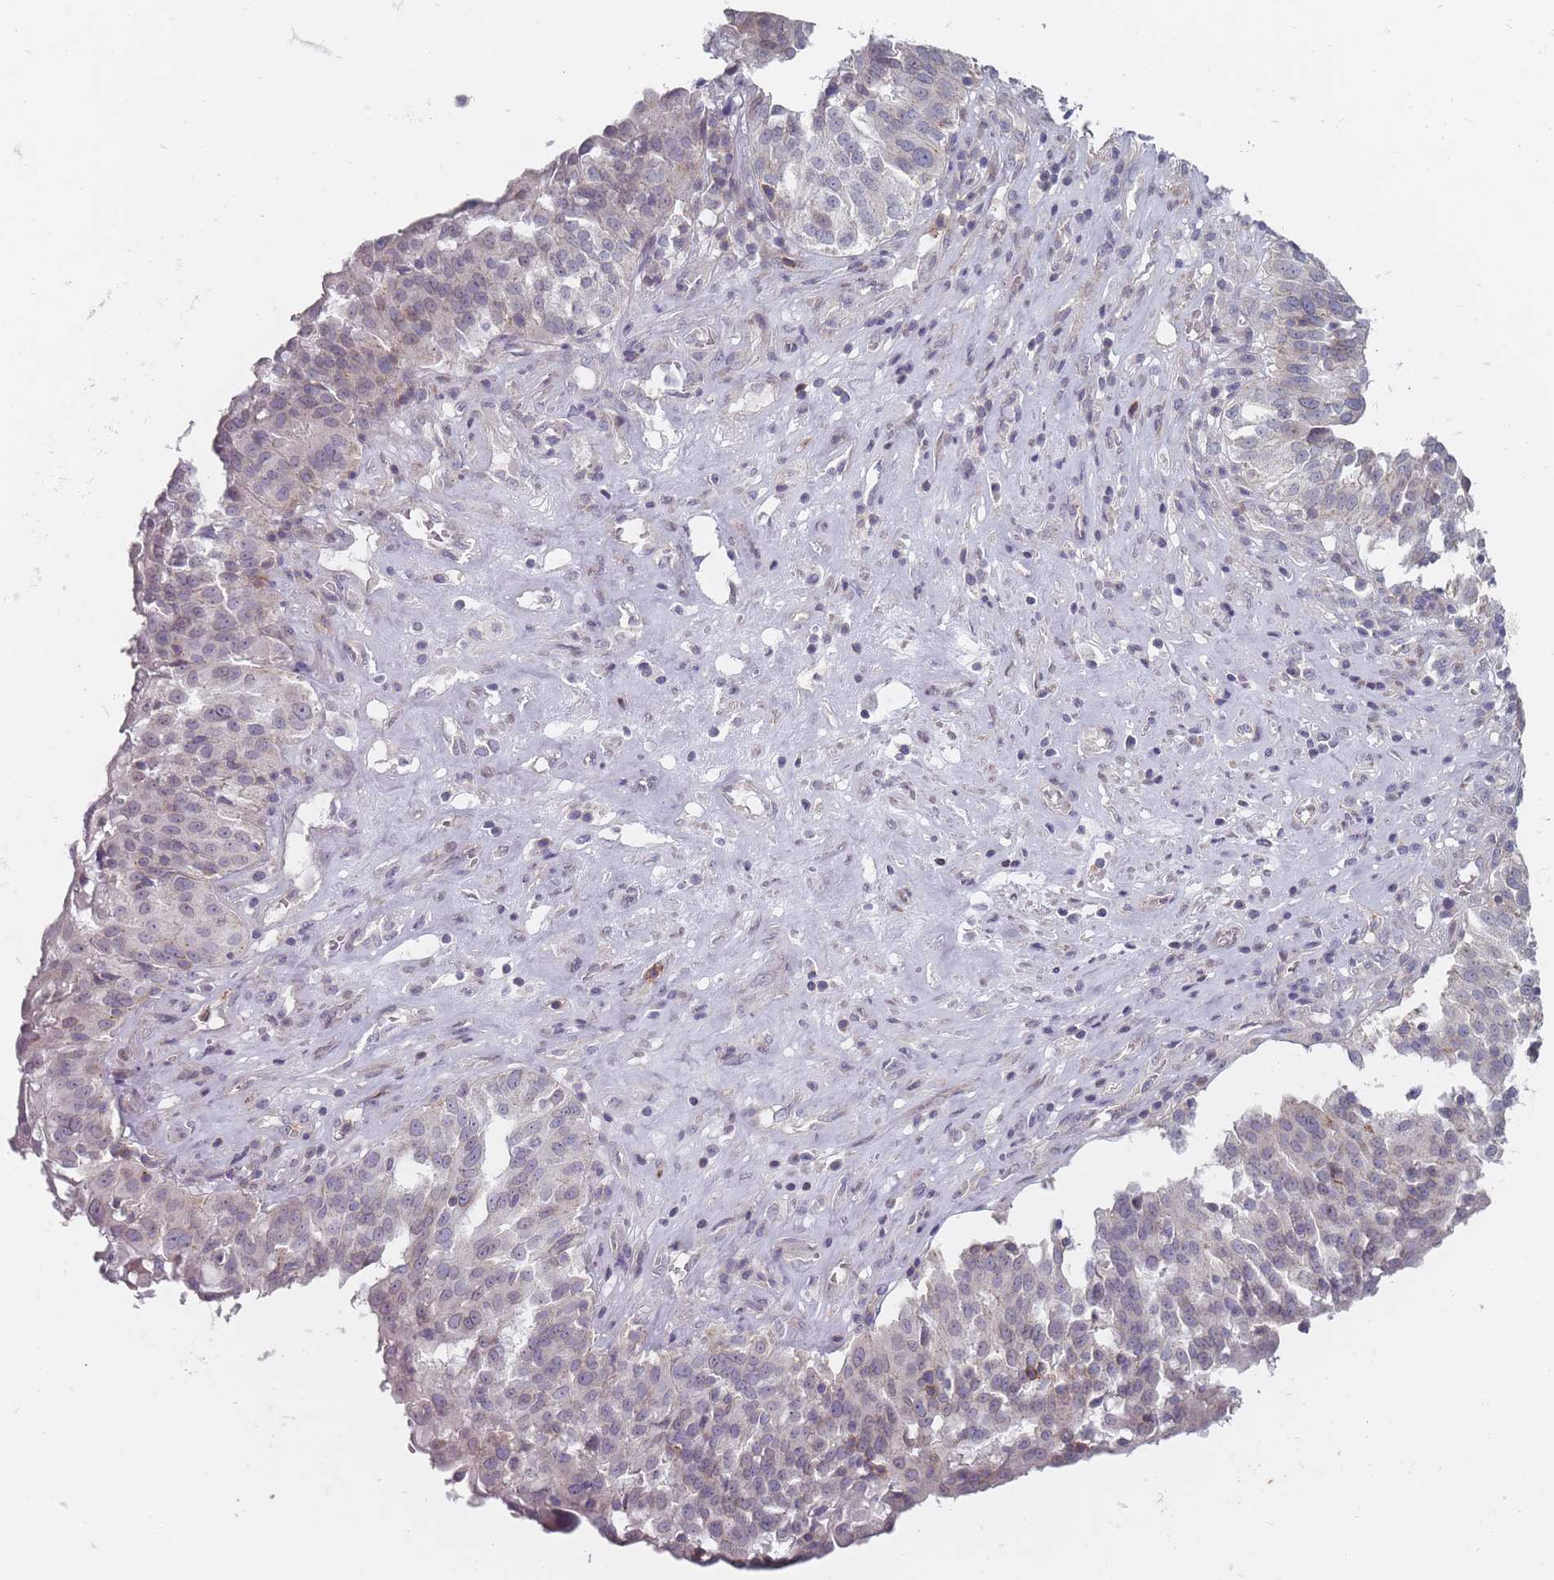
{"staining": {"intensity": "weak", "quantity": "<25%", "location": "nuclear"}, "tissue": "ovarian cancer", "cell_type": "Tumor cells", "image_type": "cancer", "snomed": [{"axis": "morphology", "description": "Cystadenocarcinoma, serous, NOS"}, {"axis": "topography", "description": "Ovary"}], "caption": "Immunohistochemical staining of human ovarian cancer shows no significant staining in tumor cells. Brightfield microscopy of immunohistochemistry (IHC) stained with DAB (3,3'-diaminobenzidine) (brown) and hematoxylin (blue), captured at high magnification.", "gene": "PCDH12", "patient": {"sex": "female", "age": 59}}